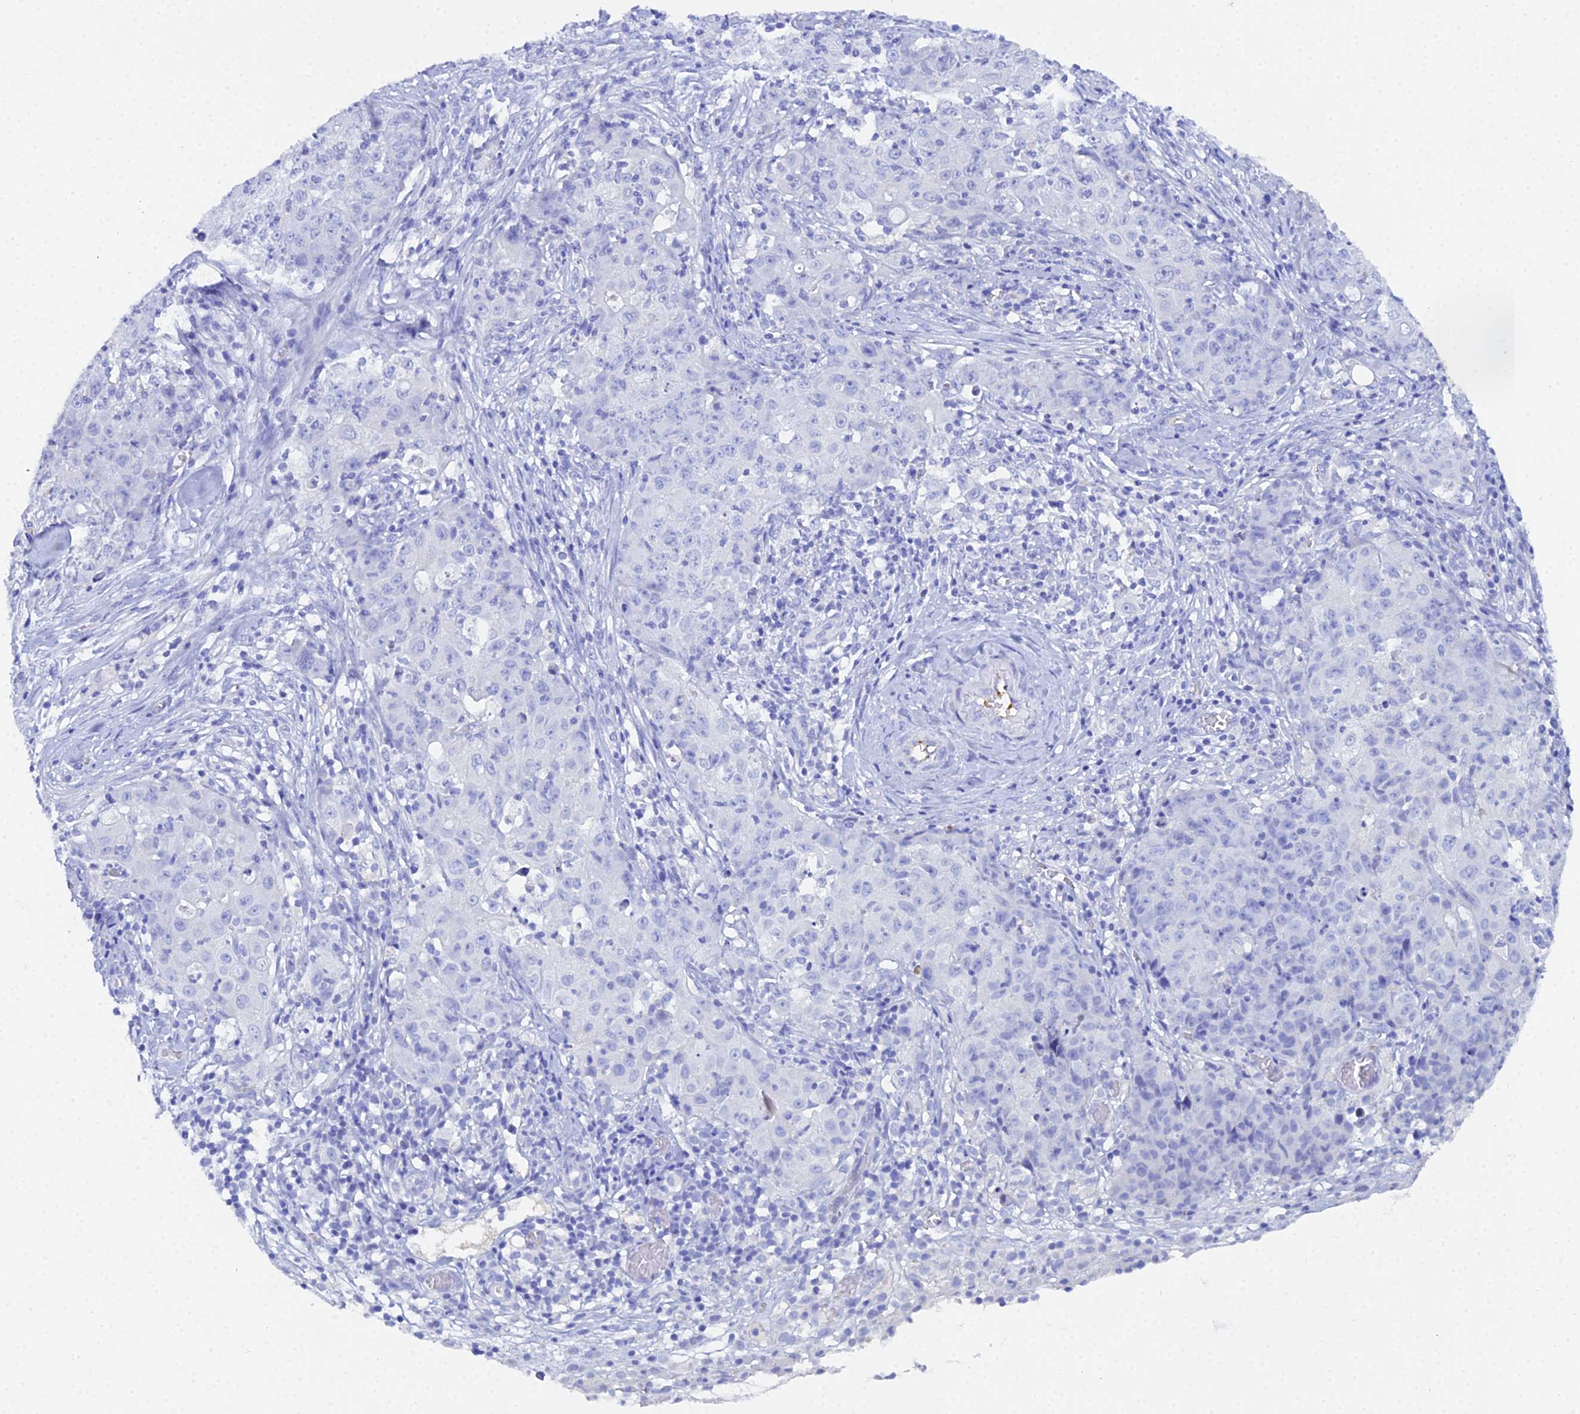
{"staining": {"intensity": "negative", "quantity": "none", "location": "none"}, "tissue": "ovarian cancer", "cell_type": "Tumor cells", "image_type": "cancer", "snomed": [{"axis": "morphology", "description": "Carcinoma, endometroid"}, {"axis": "topography", "description": "Ovary"}], "caption": "This is a micrograph of immunohistochemistry staining of ovarian cancer, which shows no positivity in tumor cells.", "gene": "CELA3A", "patient": {"sex": "female", "age": 42}}